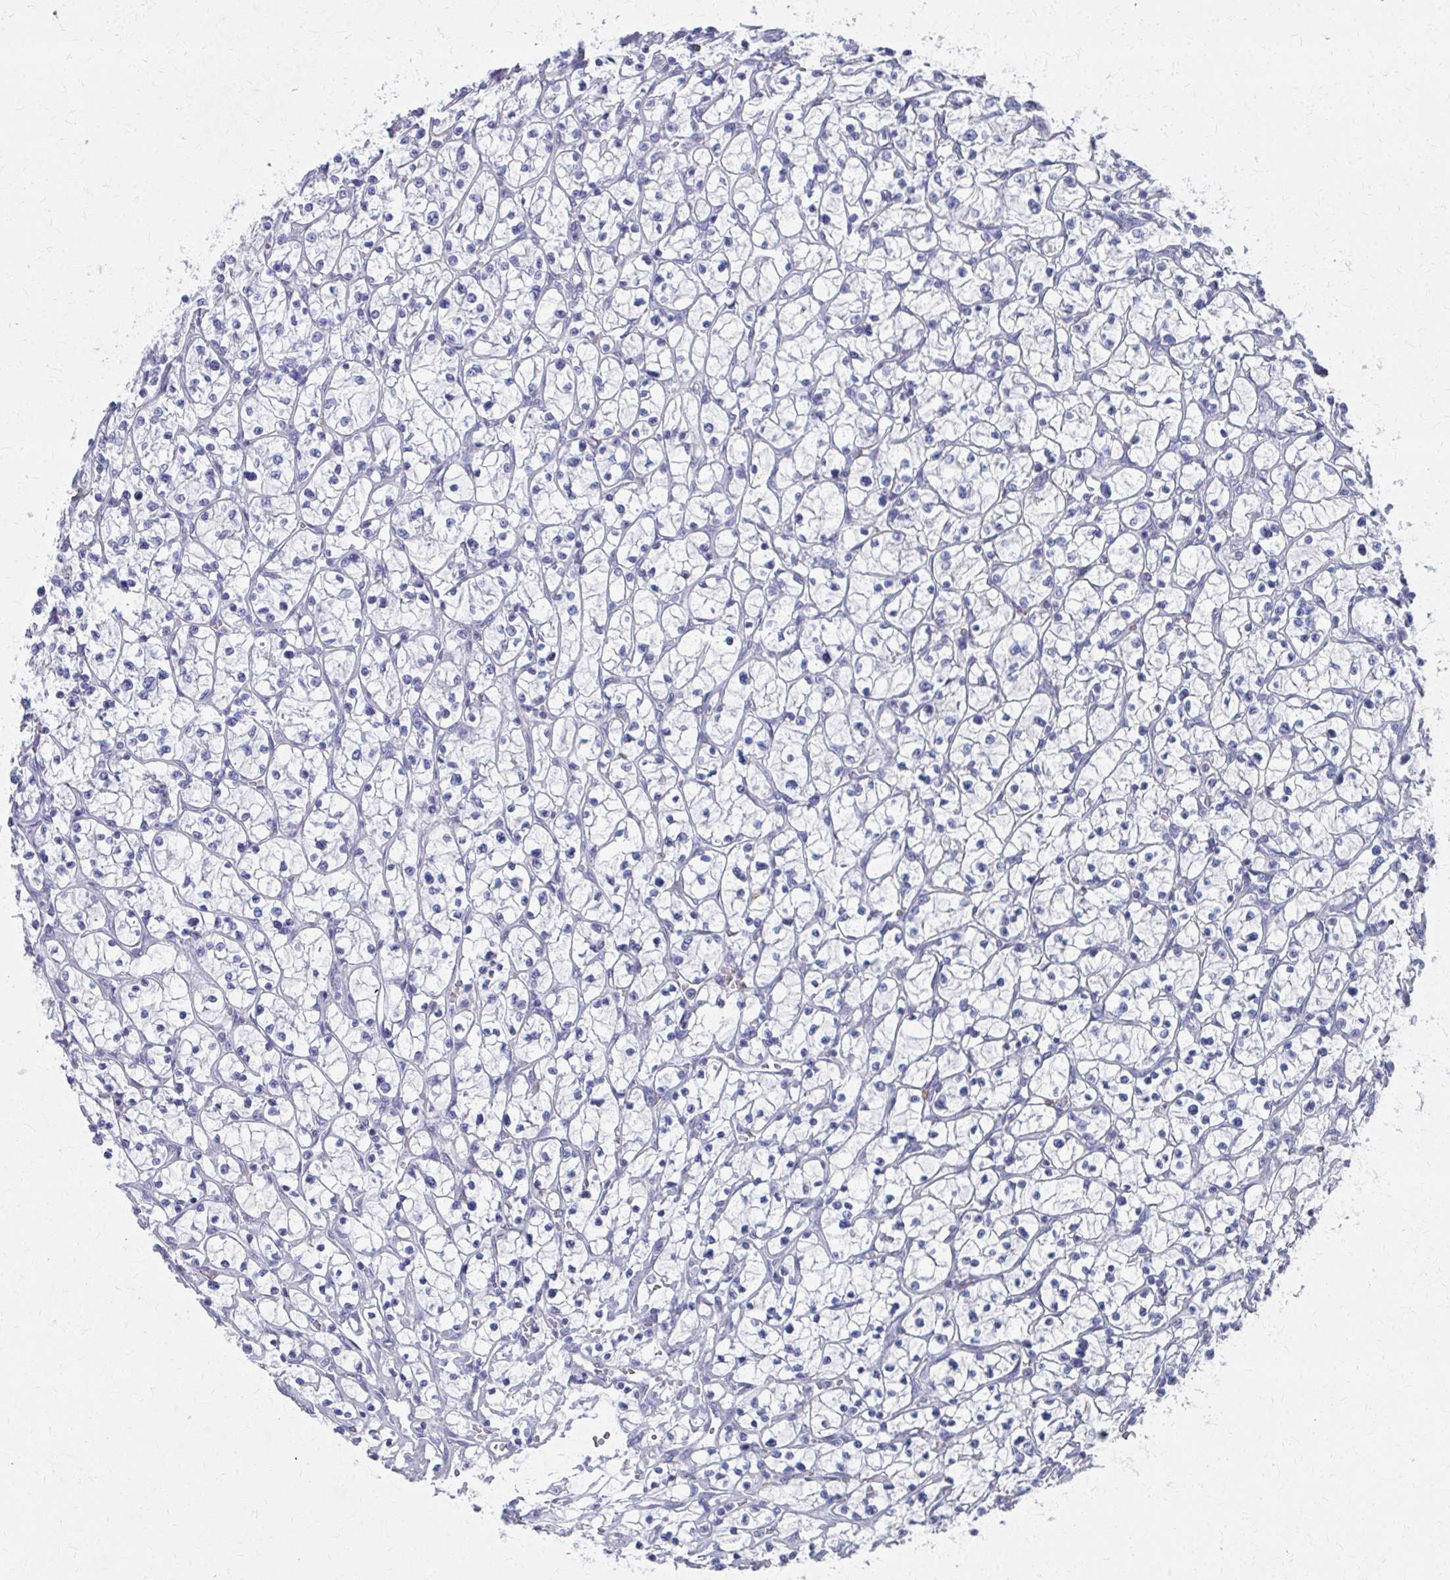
{"staining": {"intensity": "negative", "quantity": "none", "location": "none"}, "tissue": "renal cancer", "cell_type": "Tumor cells", "image_type": "cancer", "snomed": [{"axis": "morphology", "description": "Adenocarcinoma, NOS"}, {"axis": "topography", "description": "Kidney"}], "caption": "DAB (3,3'-diaminobenzidine) immunohistochemical staining of renal cancer (adenocarcinoma) demonstrates no significant expression in tumor cells.", "gene": "MS4A2", "patient": {"sex": "female", "age": 64}}